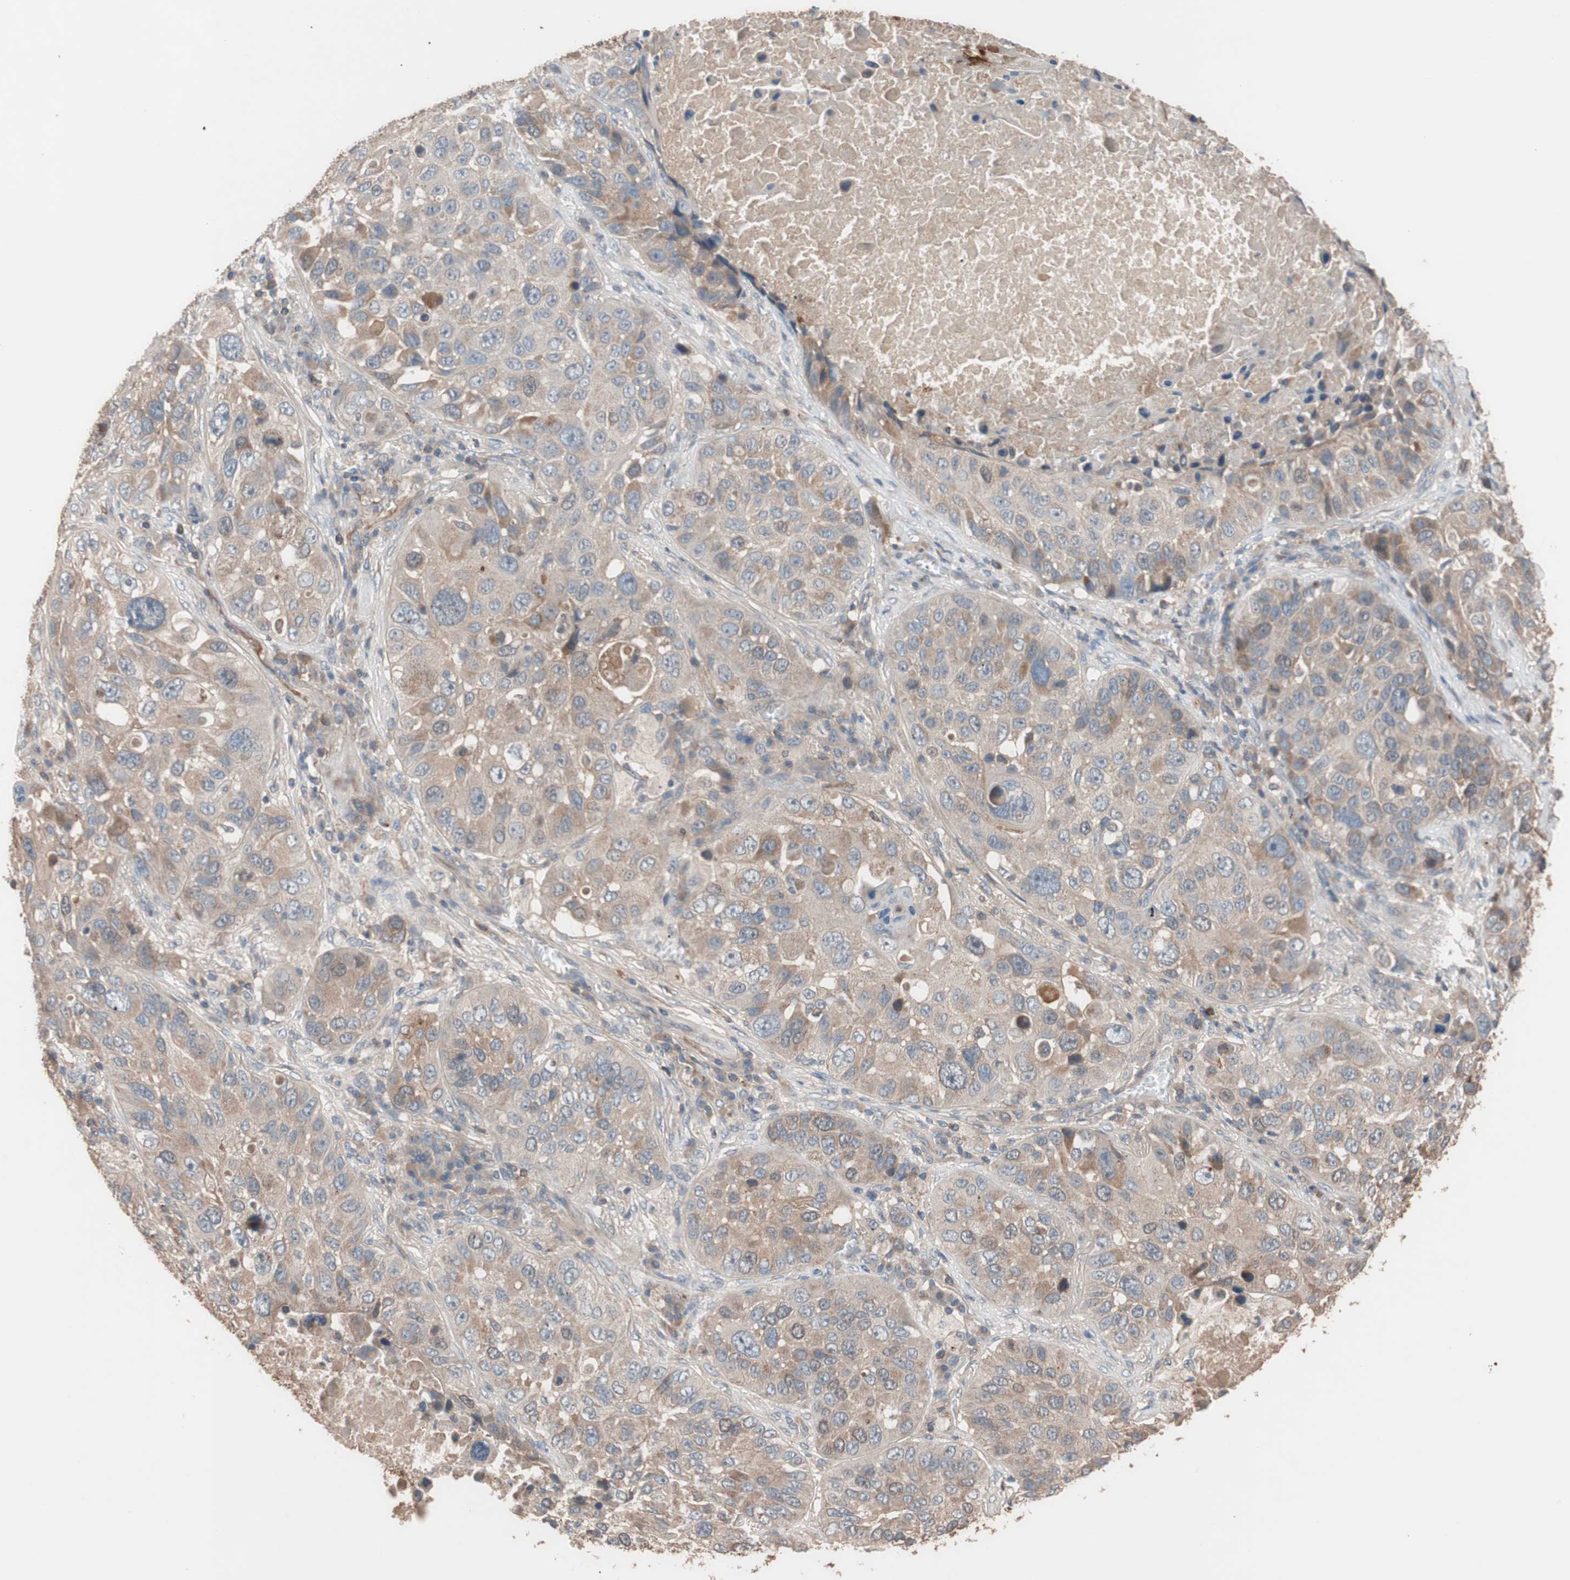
{"staining": {"intensity": "moderate", "quantity": ">75%", "location": "cytoplasmic/membranous"}, "tissue": "lung cancer", "cell_type": "Tumor cells", "image_type": "cancer", "snomed": [{"axis": "morphology", "description": "Squamous cell carcinoma, NOS"}, {"axis": "topography", "description": "Lung"}], "caption": "A micrograph of human lung squamous cell carcinoma stained for a protein demonstrates moderate cytoplasmic/membranous brown staining in tumor cells.", "gene": "SDC4", "patient": {"sex": "male", "age": 57}}